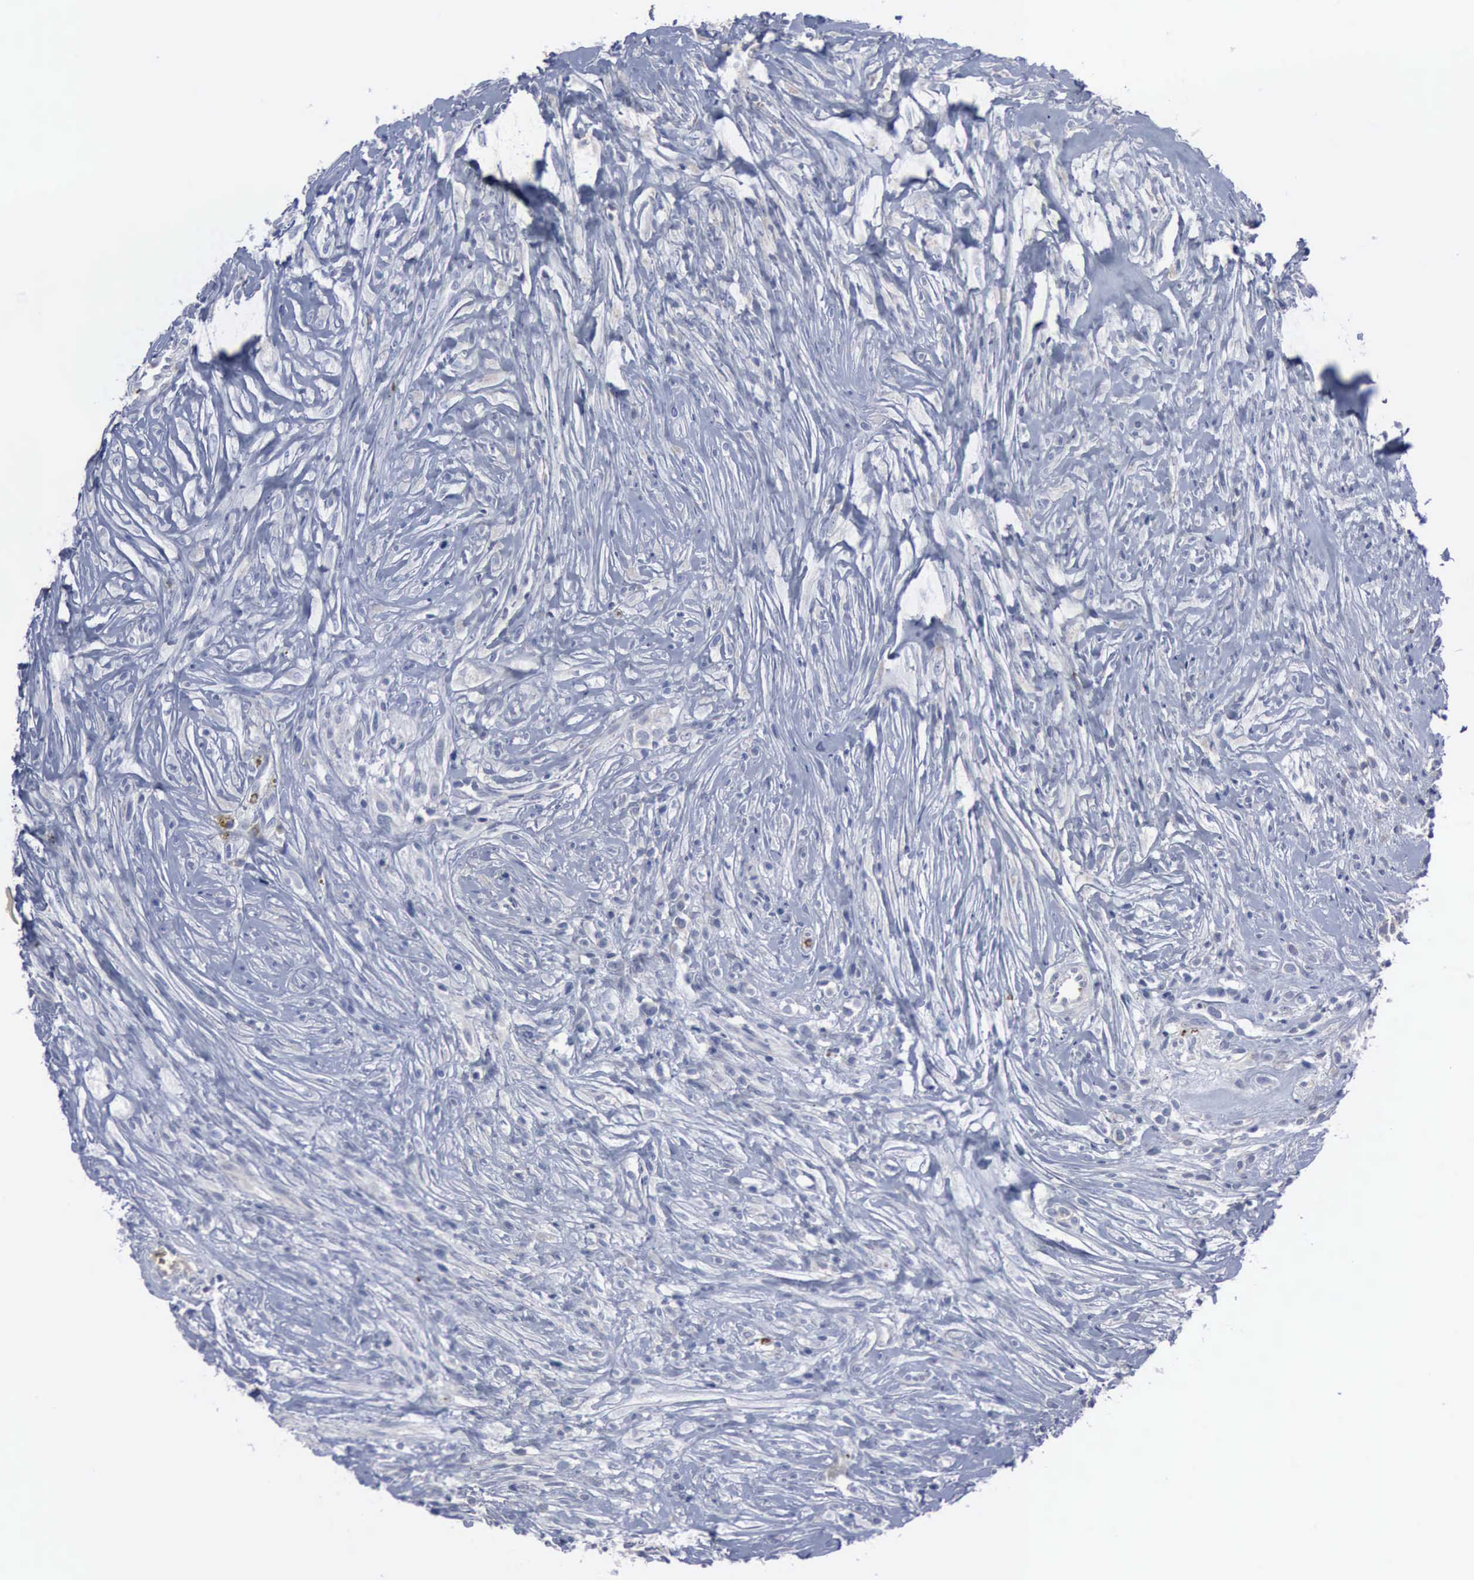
{"staining": {"intensity": "negative", "quantity": "none", "location": "none"}, "tissue": "glioma", "cell_type": "Tumor cells", "image_type": "cancer", "snomed": [{"axis": "morphology", "description": "Glioma, malignant, High grade"}, {"axis": "topography", "description": "Brain"}], "caption": "This is an IHC image of malignant glioma (high-grade). There is no expression in tumor cells.", "gene": "TGFB1", "patient": {"sex": "male", "age": 66}}